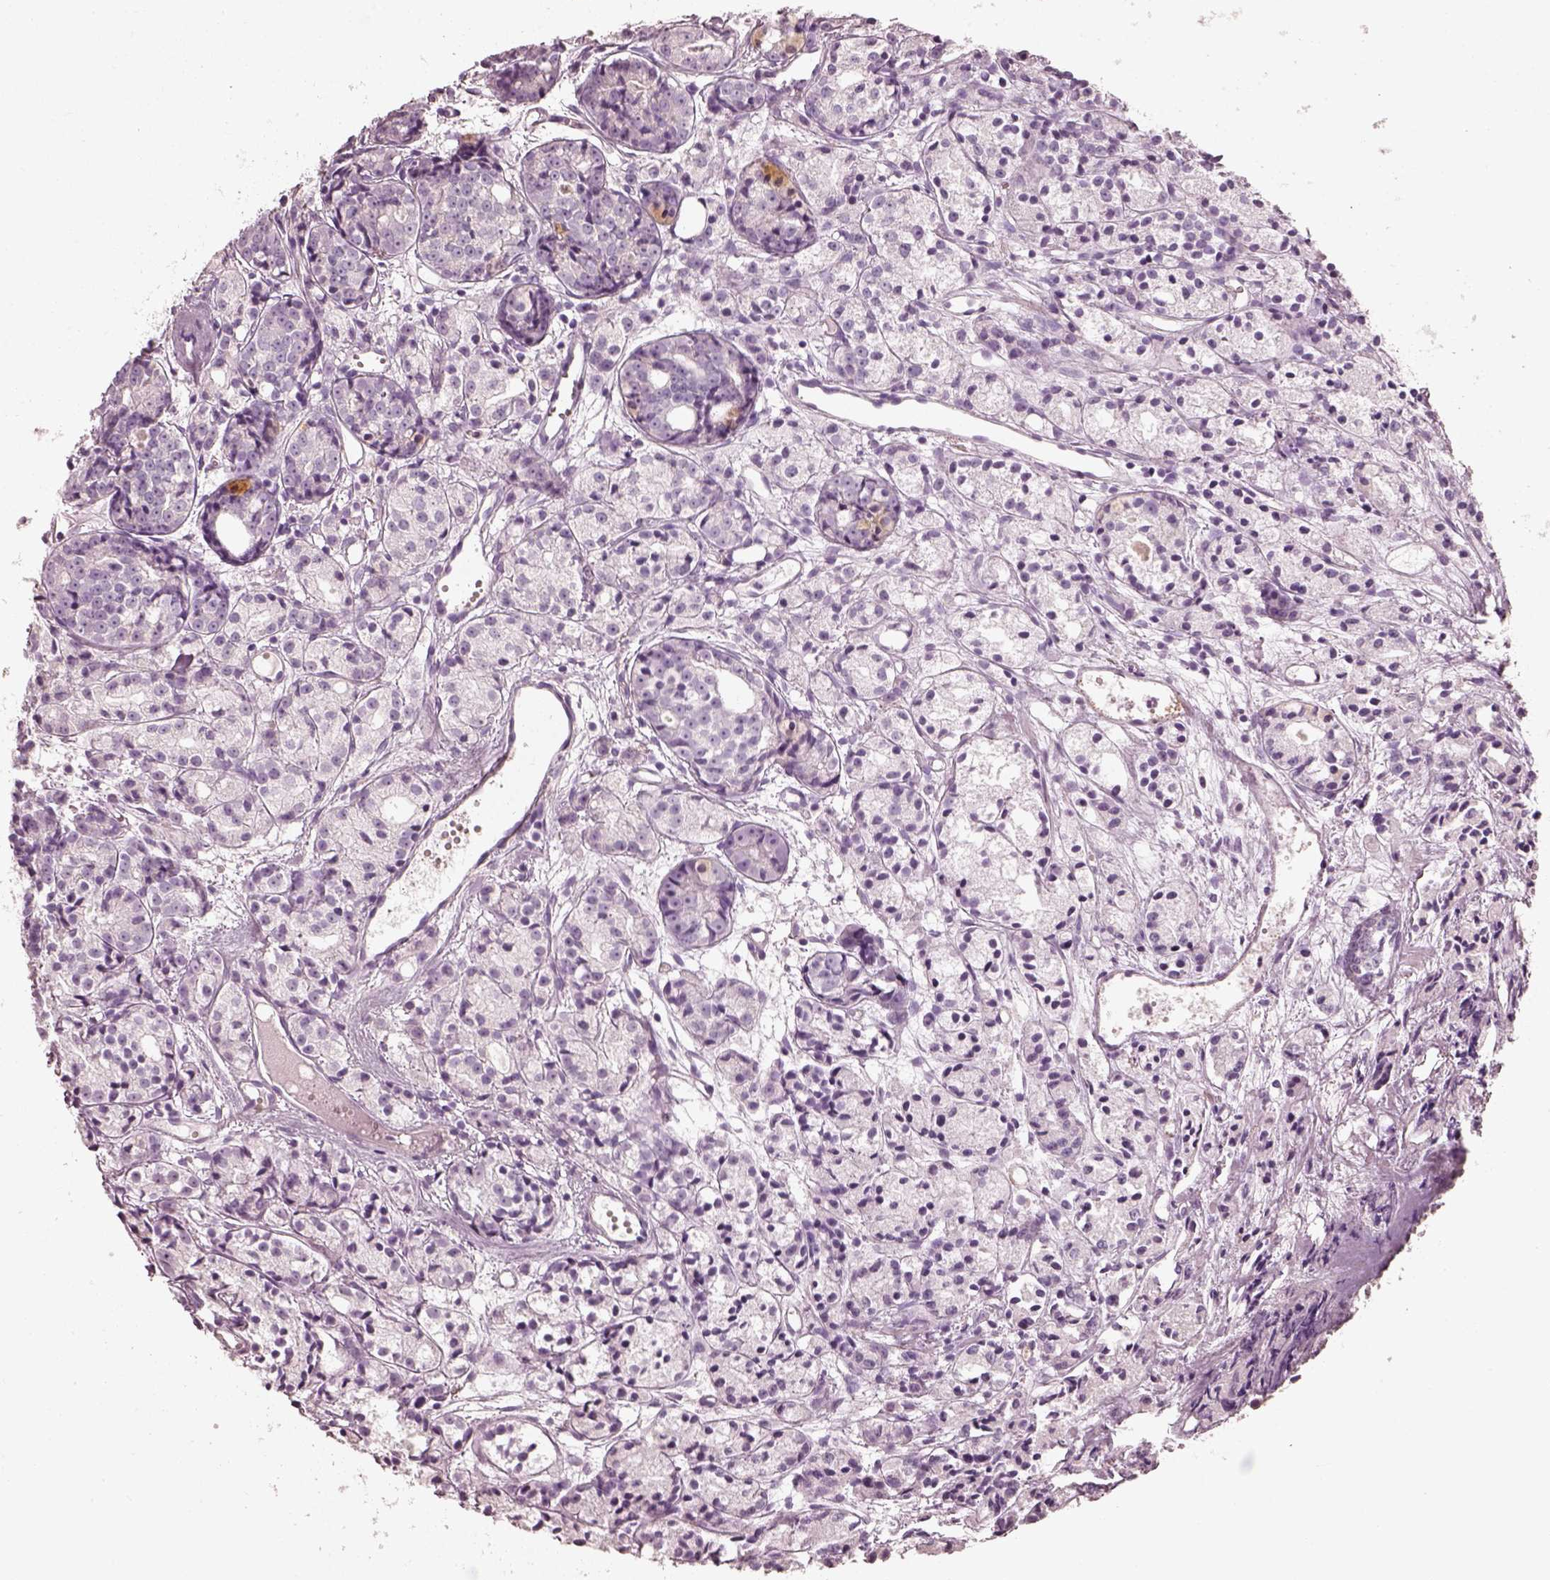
{"staining": {"intensity": "negative", "quantity": "none", "location": "none"}, "tissue": "prostate cancer", "cell_type": "Tumor cells", "image_type": "cancer", "snomed": [{"axis": "morphology", "description": "Adenocarcinoma, Medium grade"}, {"axis": "topography", "description": "Prostate"}], "caption": "The photomicrograph displays no staining of tumor cells in prostate medium-grade adenocarcinoma. (DAB IHC with hematoxylin counter stain).", "gene": "PNOC", "patient": {"sex": "male", "age": 74}}